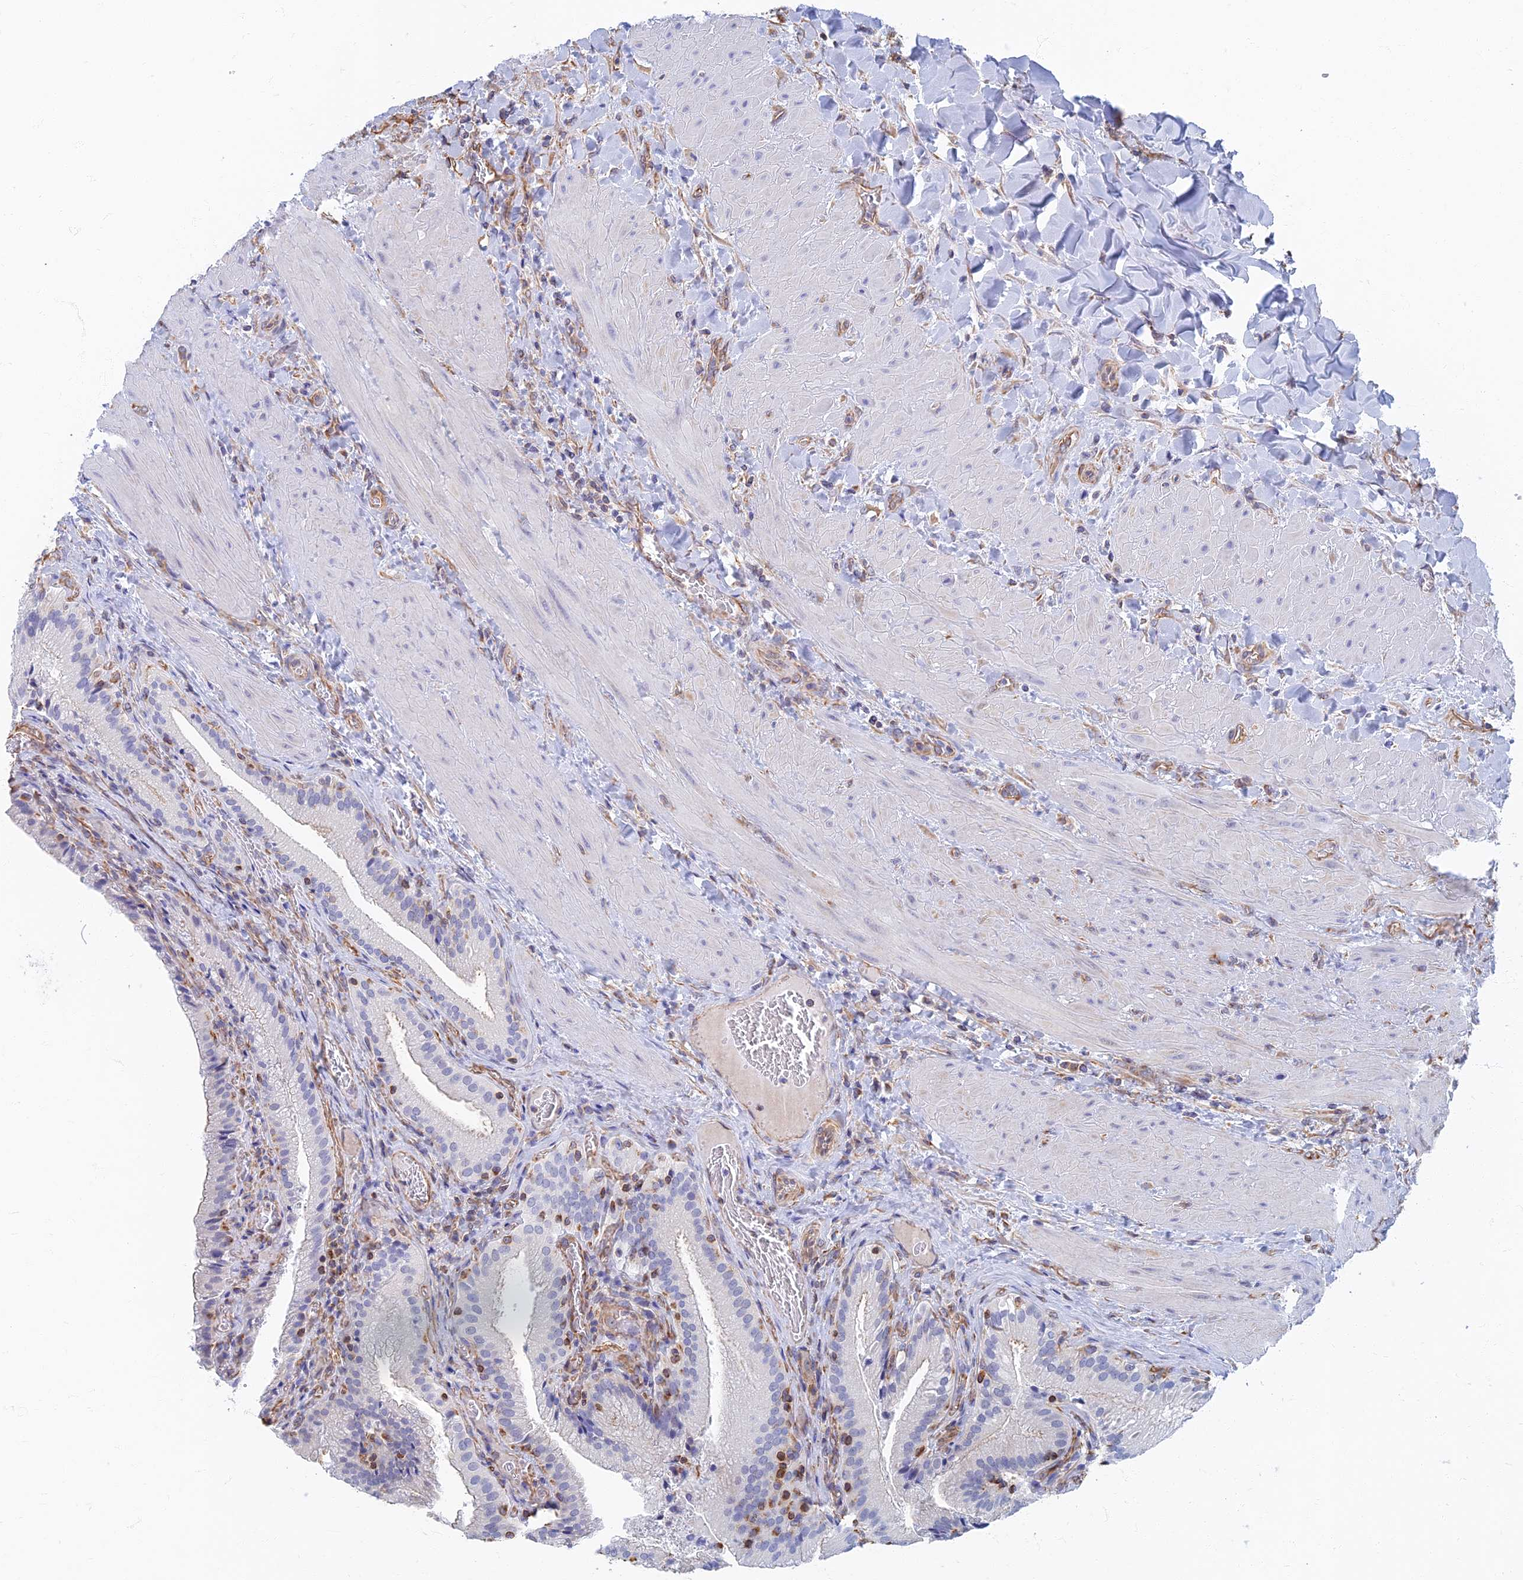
{"staining": {"intensity": "moderate", "quantity": "<25%", "location": "cytoplasmic/membranous"}, "tissue": "gallbladder", "cell_type": "Glandular cells", "image_type": "normal", "snomed": [{"axis": "morphology", "description": "Normal tissue, NOS"}, {"axis": "topography", "description": "Gallbladder"}], "caption": "A photomicrograph of gallbladder stained for a protein shows moderate cytoplasmic/membranous brown staining in glandular cells.", "gene": "RMC1", "patient": {"sex": "male", "age": 24}}